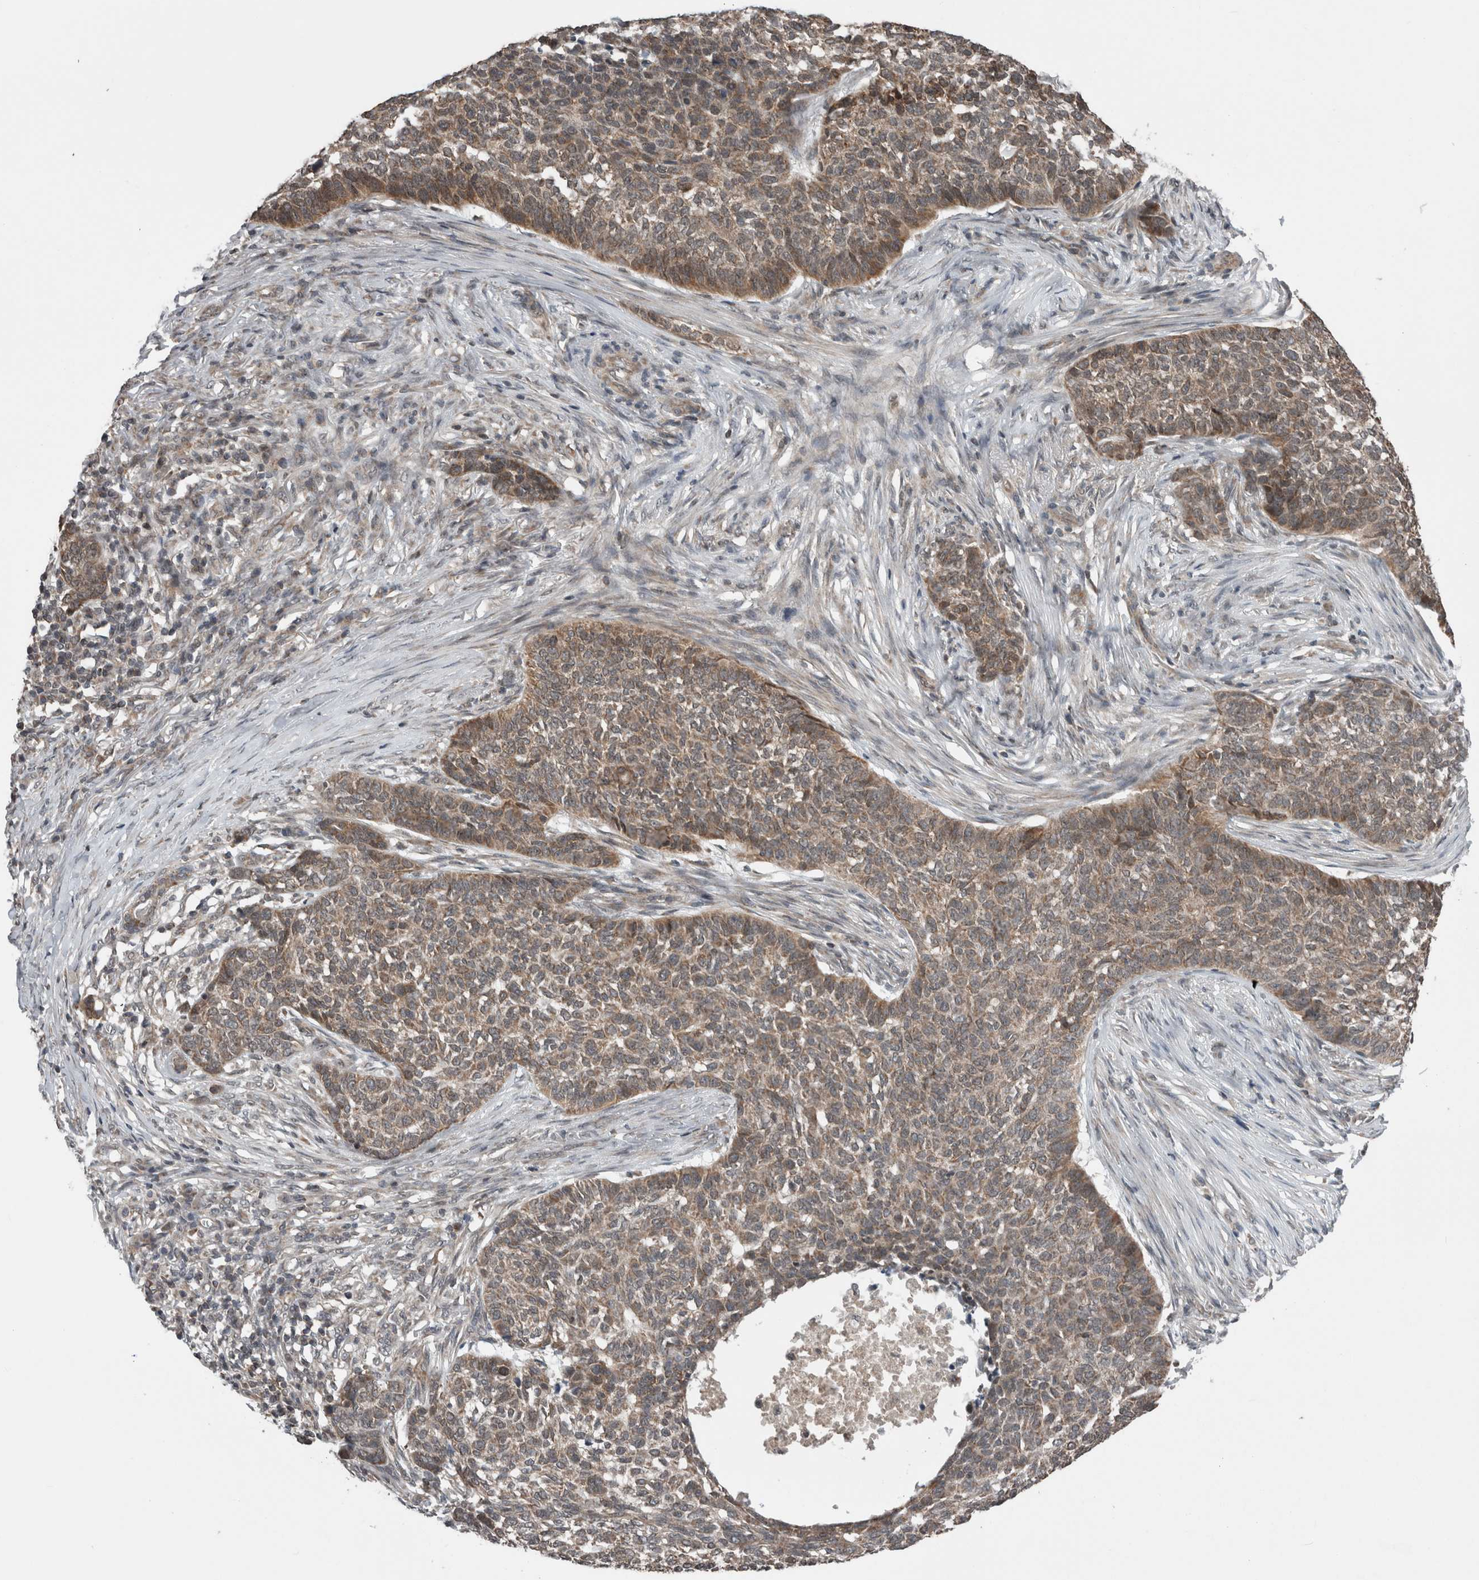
{"staining": {"intensity": "moderate", "quantity": ">75%", "location": "cytoplasmic/membranous"}, "tissue": "skin cancer", "cell_type": "Tumor cells", "image_type": "cancer", "snomed": [{"axis": "morphology", "description": "Basal cell carcinoma"}, {"axis": "topography", "description": "Skin"}], "caption": "A photomicrograph of skin cancer stained for a protein reveals moderate cytoplasmic/membranous brown staining in tumor cells. The staining was performed using DAB (3,3'-diaminobenzidine) to visualize the protein expression in brown, while the nuclei were stained in blue with hematoxylin (Magnification: 20x).", "gene": "ENY2", "patient": {"sex": "male", "age": 85}}